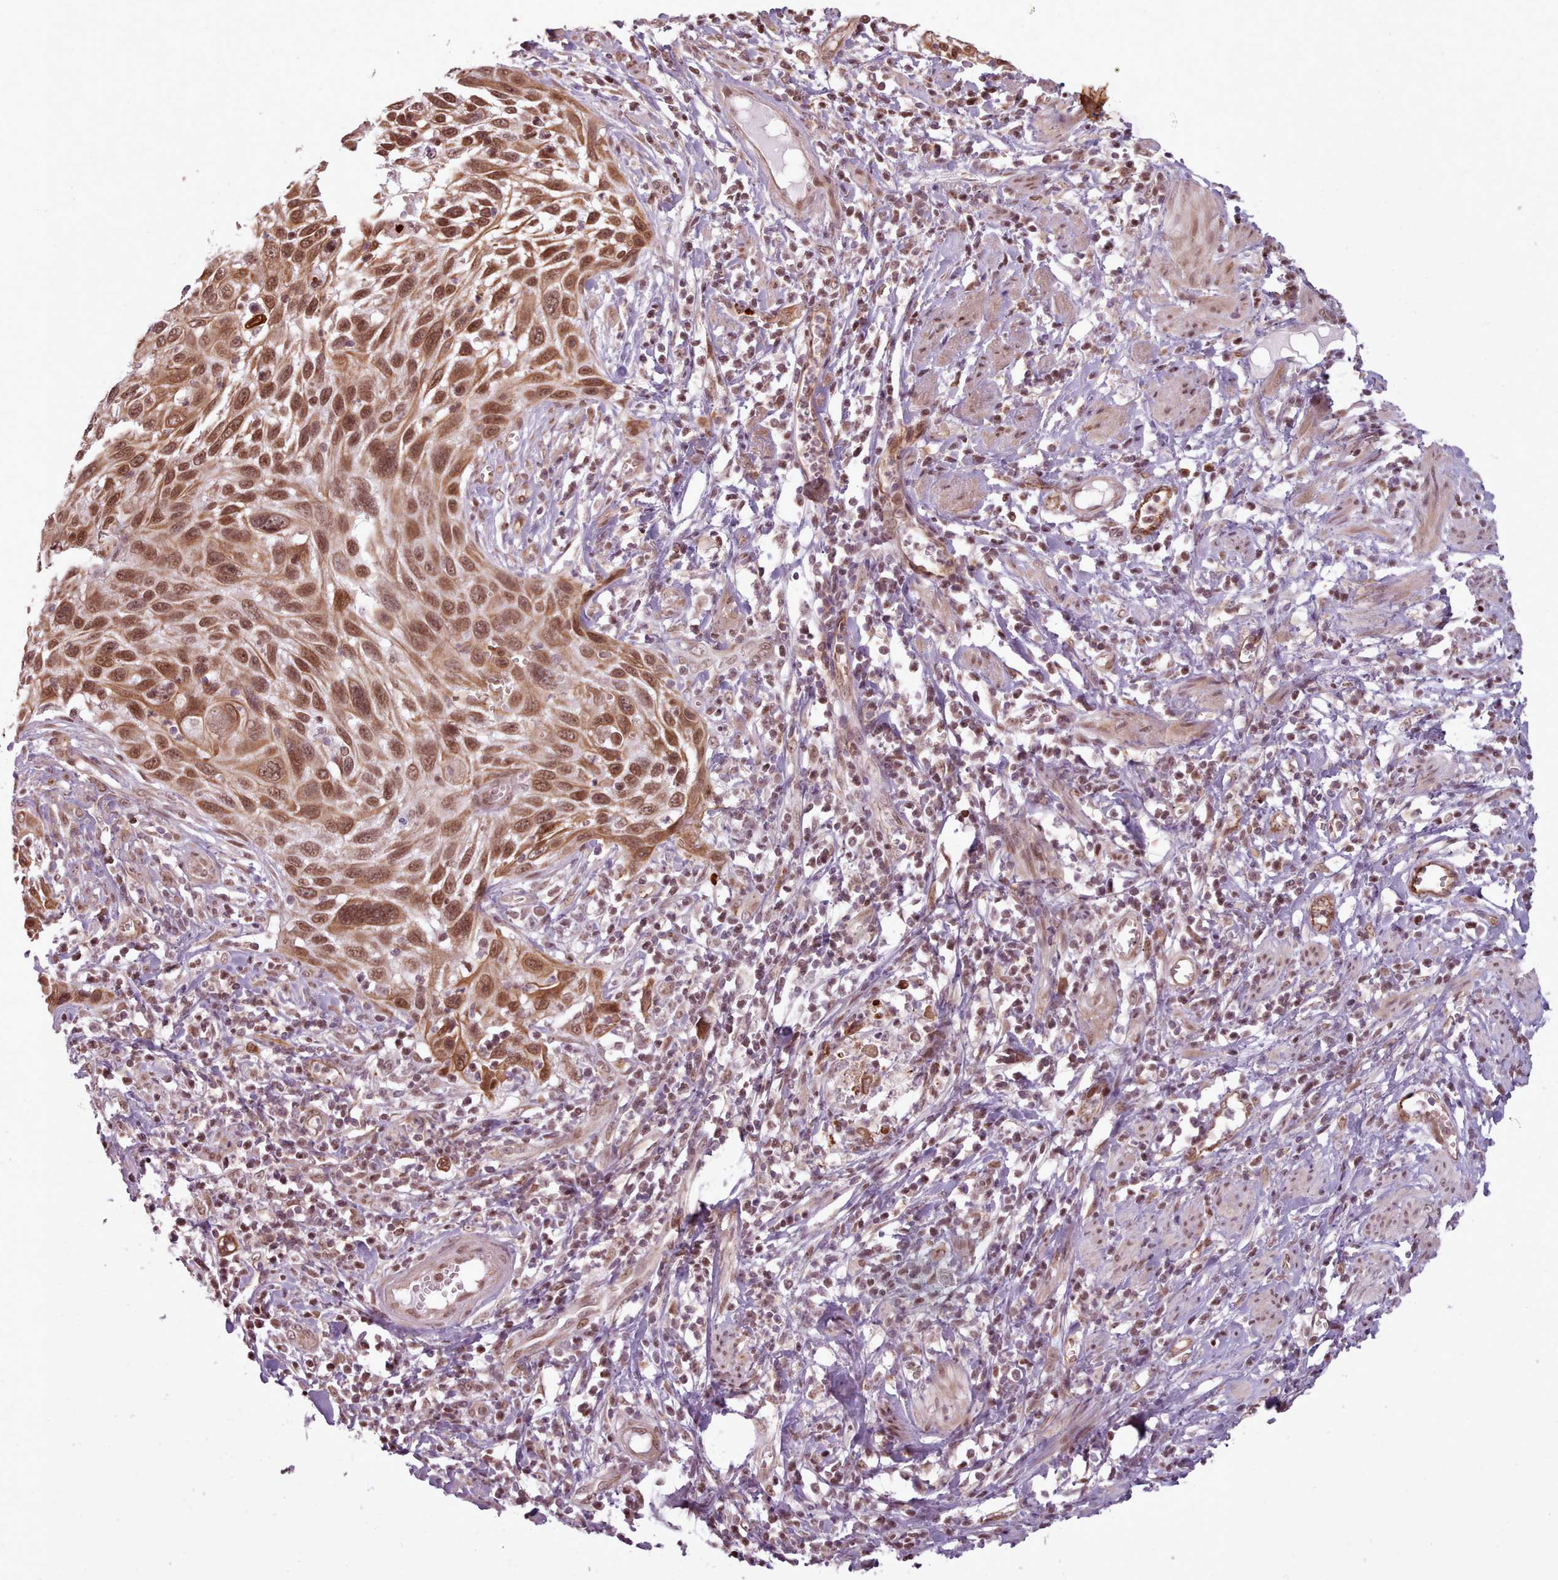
{"staining": {"intensity": "moderate", "quantity": ">75%", "location": "cytoplasmic/membranous,nuclear"}, "tissue": "cervical cancer", "cell_type": "Tumor cells", "image_type": "cancer", "snomed": [{"axis": "morphology", "description": "Squamous cell carcinoma, NOS"}, {"axis": "topography", "description": "Cervix"}], "caption": "Protein expression analysis of cervical cancer displays moderate cytoplasmic/membranous and nuclear expression in approximately >75% of tumor cells.", "gene": "ZMYM4", "patient": {"sex": "female", "age": 70}}